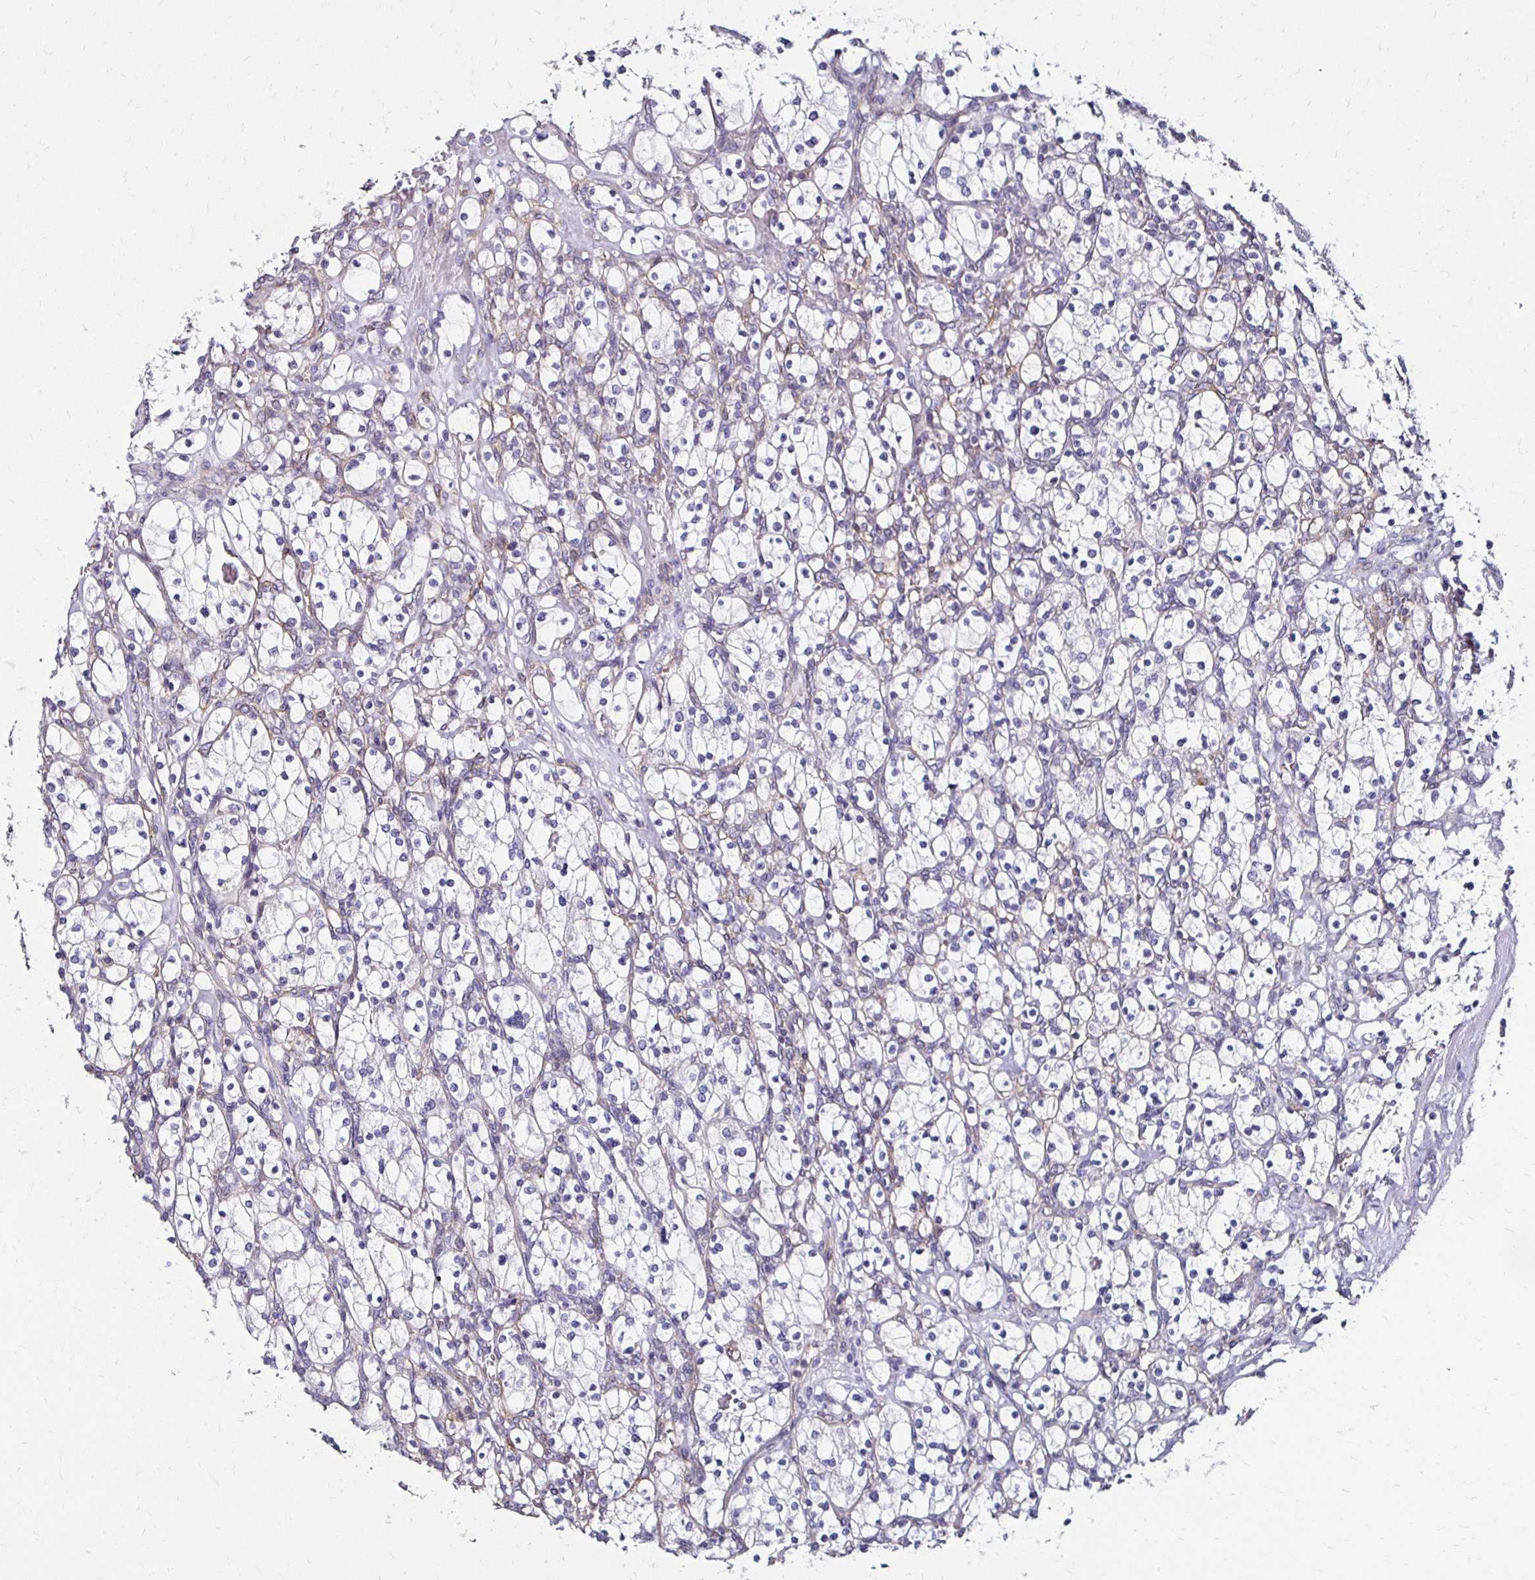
{"staining": {"intensity": "negative", "quantity": "none", "location": "none"}, "tissue": "renal cancer", "cell_type": "Tumor cells", "image_type": "cancer", "snomed": [{"axis": "morphology", "description": "Adenocarcinoma, NOS"}, {"axis": "topography", "description": "Kidney"}], "caption": "This is an IHC micrograph of human renal cancer (adenocarcinoma). There is no staining in tumor cells.", "gene": "ITGB1", "patient": {"sex": "female", "age": 83}}